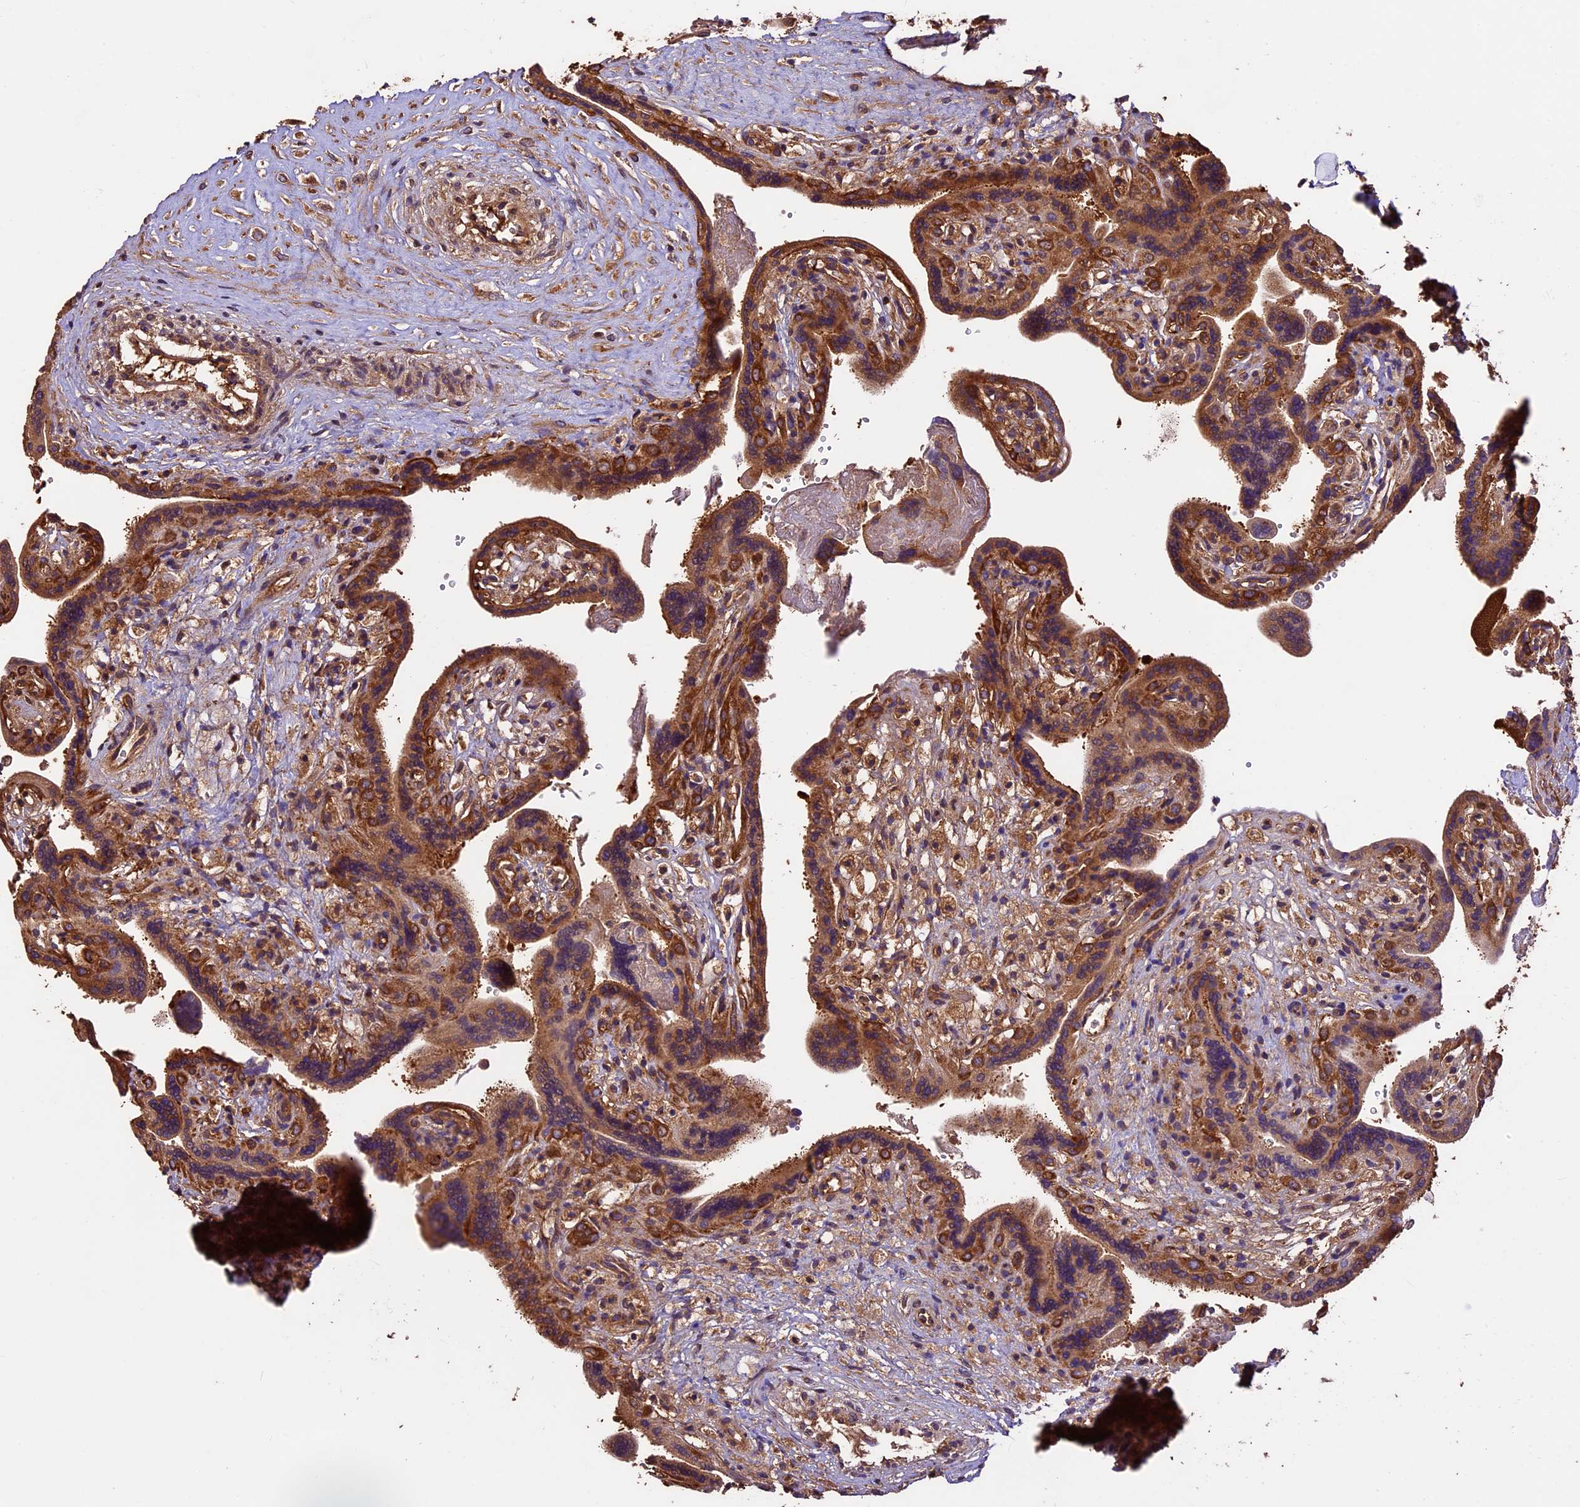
{"staining": {"intensity": "moderate", "quantity": ">75%", "location": "cytoplasmic/membranous"}, "tissue": "placenta", "cell_type": "Trophoblastic cells", "image_type": "normal", "snomed": [{"axis": "morphology", "description": "Normal tissue, NOS"}, {"axis": "topography", "description": "Placenta"}], "caption": "Brown immunohistochemical staining in normal human placenta reveals moderate cytoplasmic/membranous staining in about >75% of trophoblastic cells.", "gene": "KARS1", "patient": {"sex": "female", "age": 37}}